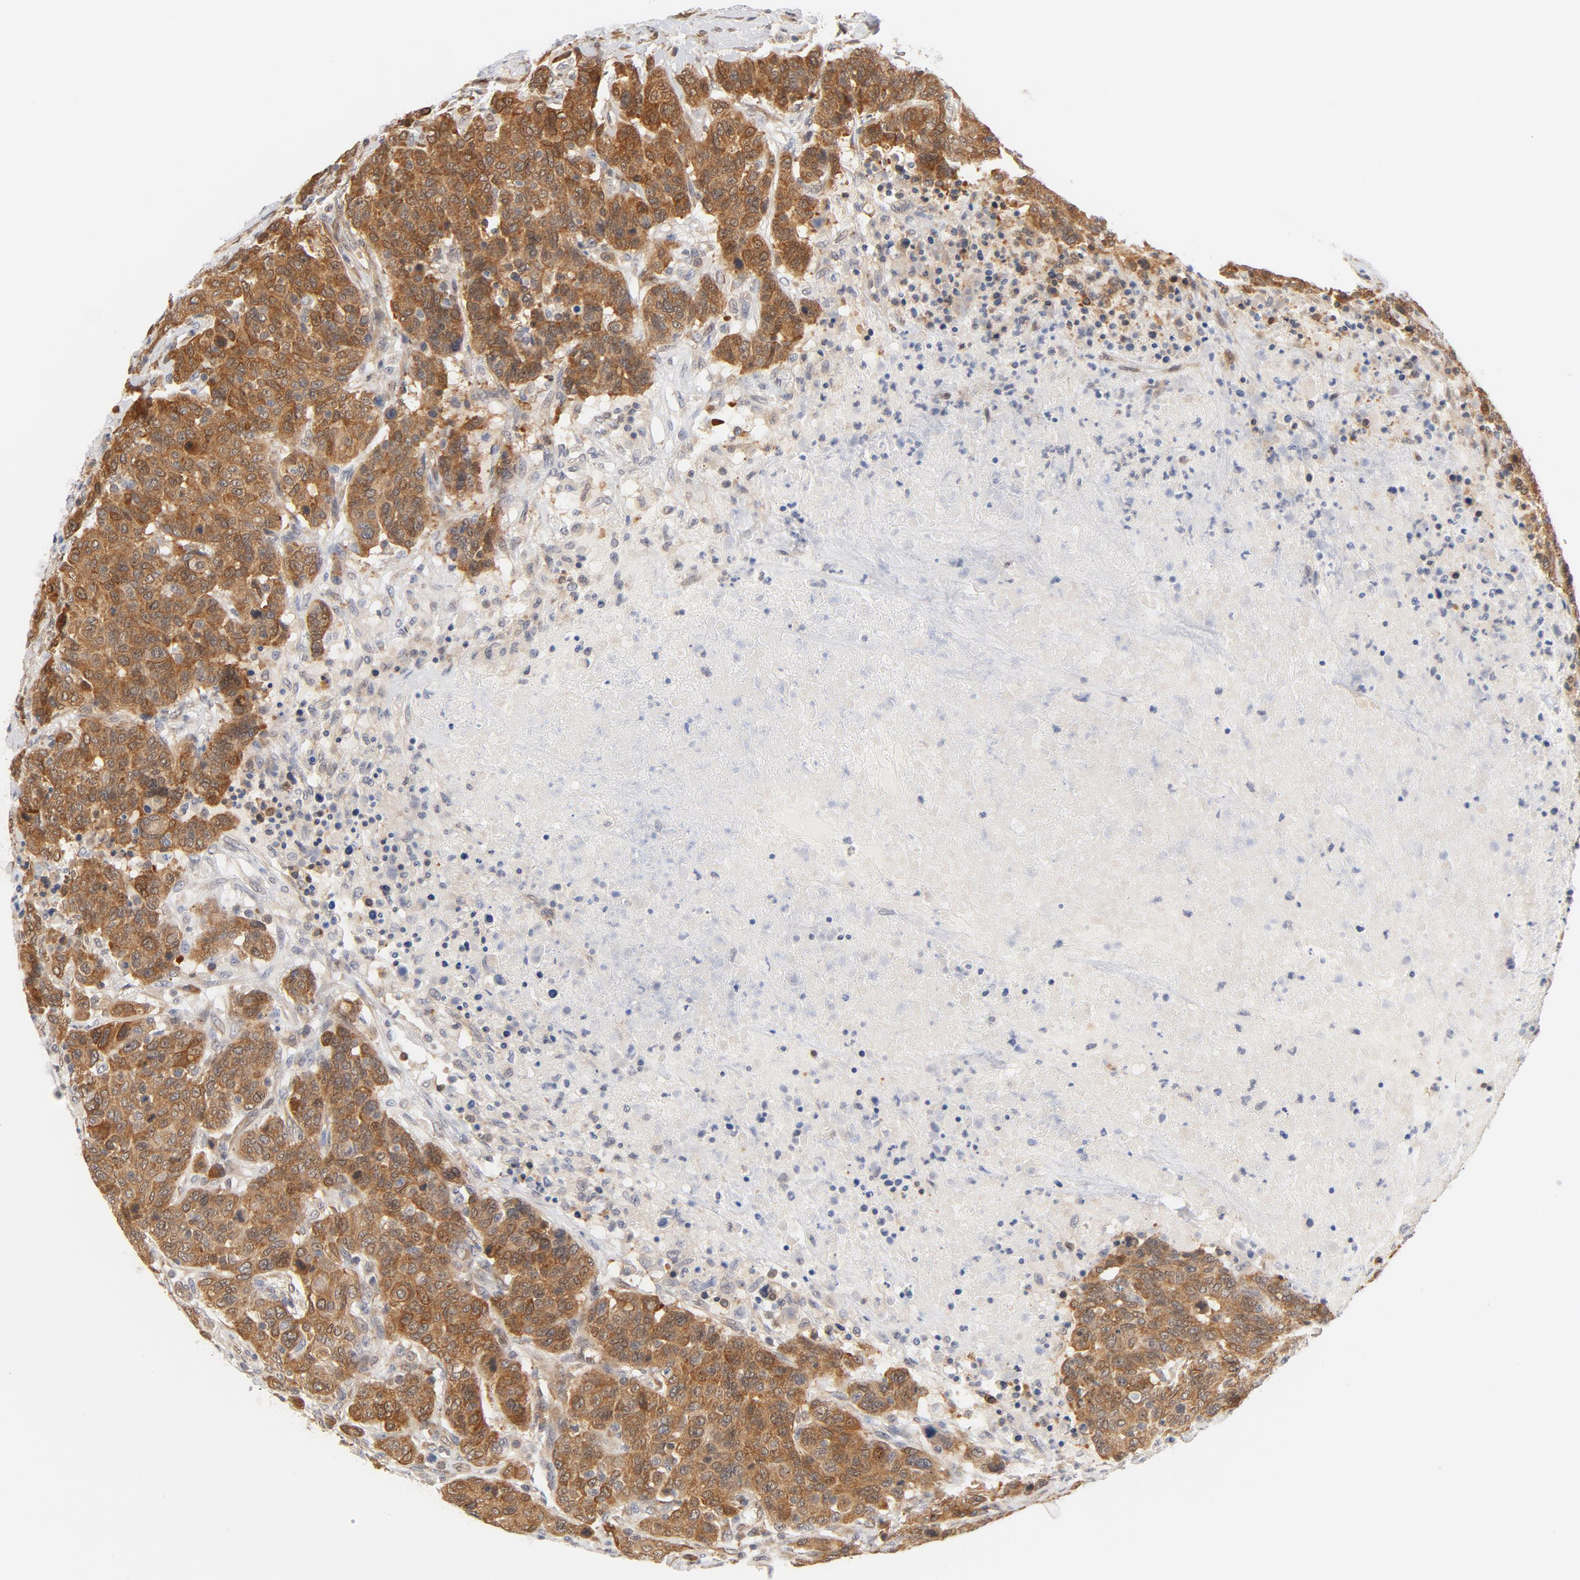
{"staining": {"intensity": "moderate", "quantity": ">75%", "location": "cytoplasmic/membranous"}, "tissue": "breast cancer", "cell_type": "Tumor cells", "image_type": "cancer", "snomed": [{"axis": "morphology", "description": "Duct carcinoma"}, {"axis": "topography", "description": "Breast"}], "caption": "Tumor cells display medium levels of moderate cytoplasmic/membranous expression in approximately >75% of cells in breast cancer (infiltrating ductal carcinoma). (IHC, brightfield microscopy, high magnification).", "gene": "EIF4E", "patient": {"sex": "female", "age": 37}}